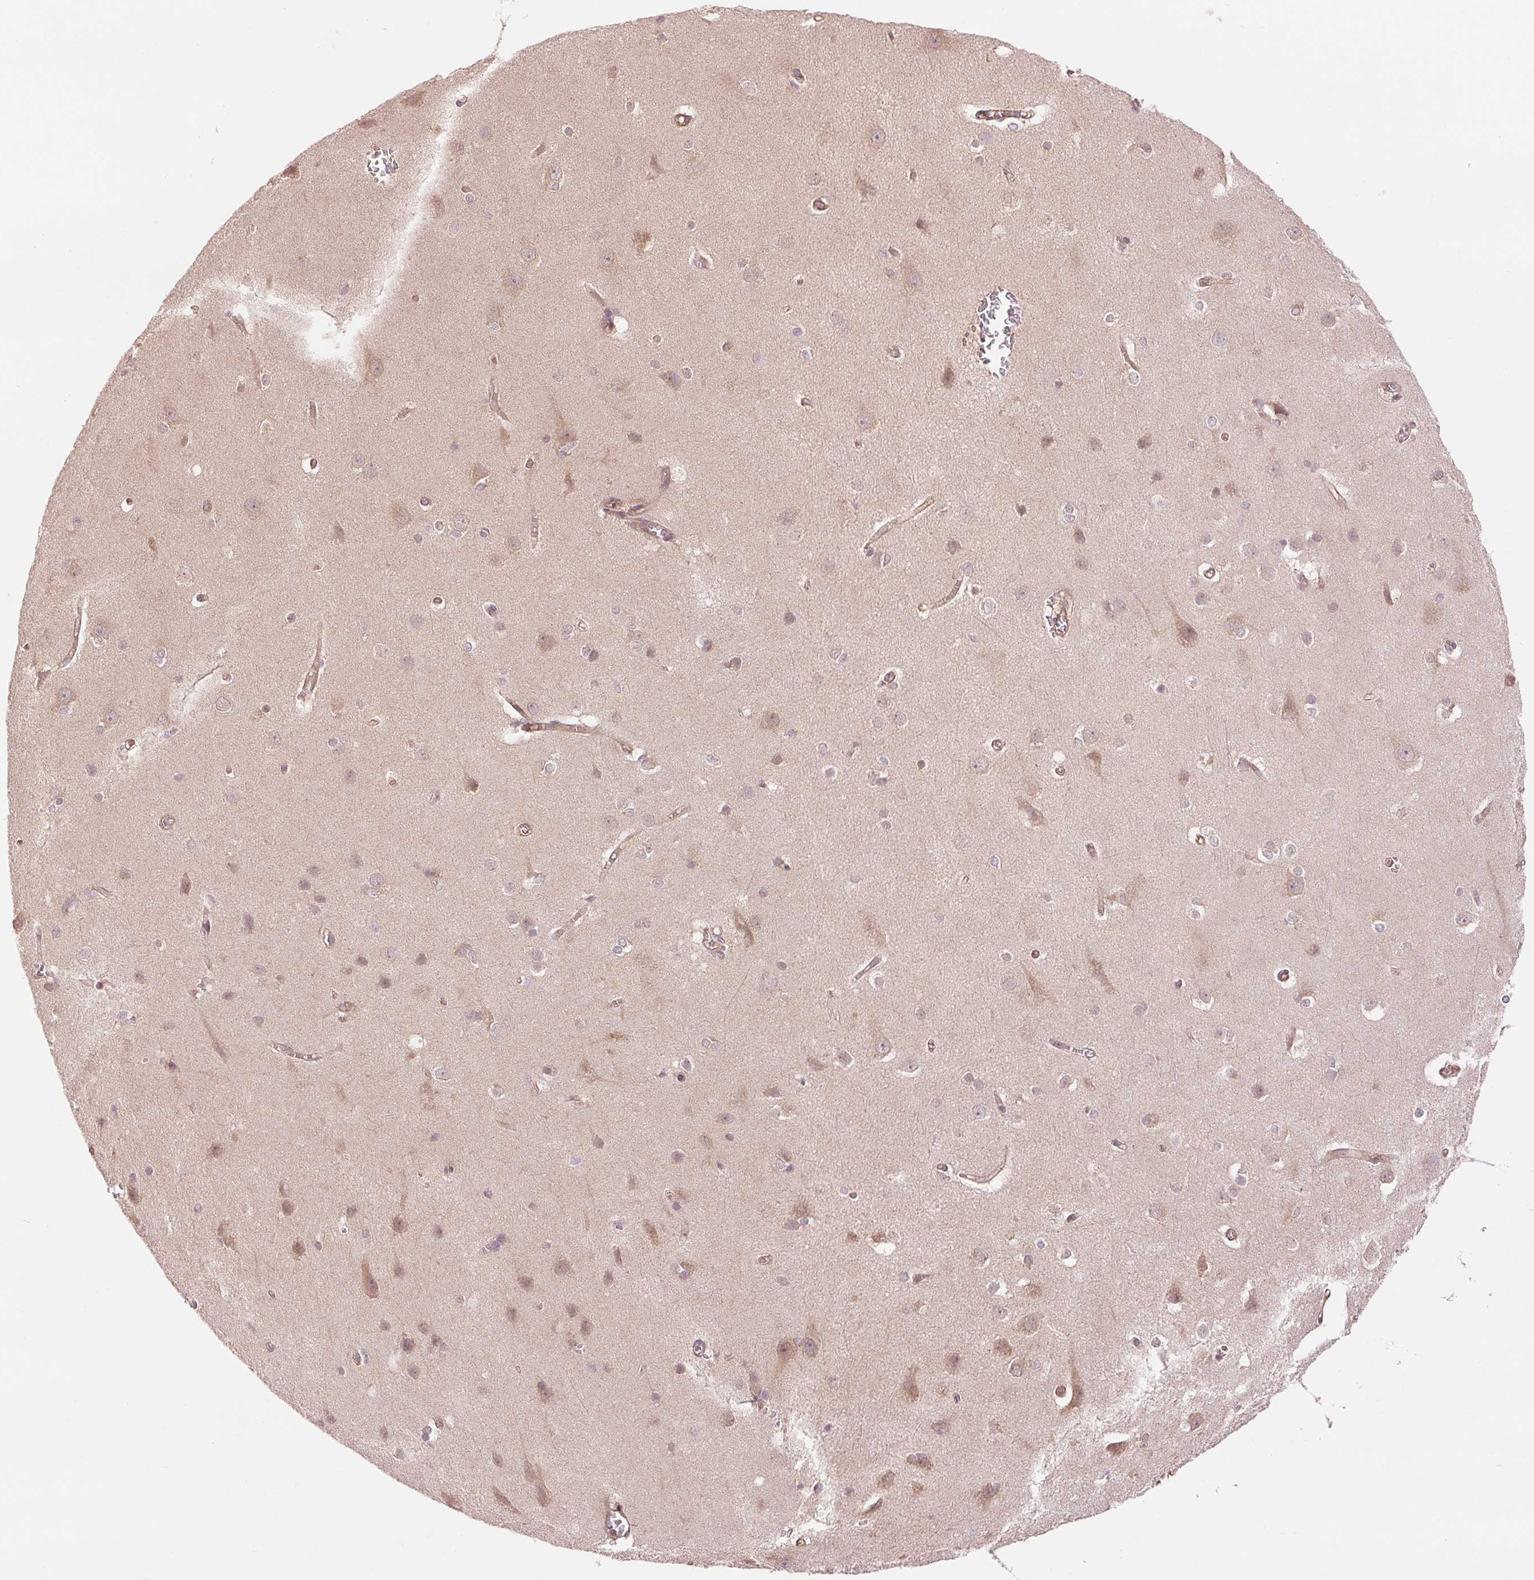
{"staining": {"intensity": "weak", "quantity": ">75%", "location": "cytoplasmic/membranous"}, "tissue": "cerebral cortex", "cell_type": "Endothelial cells", "image_type": "normal", "snomed": [{"axis": "morphology", "description": "Normal tissue, NOS"}, {"axis": "topography", "description": "Cerebral cortex"}], "caption": "This image exhibits IHC staining of benign human cerebral cortex, with low weak cytoplasmic/membranous positivity in about >75% of endothelial cells.", "gene": "STARD7", "patient": {"sex": "male", "age": 37}}